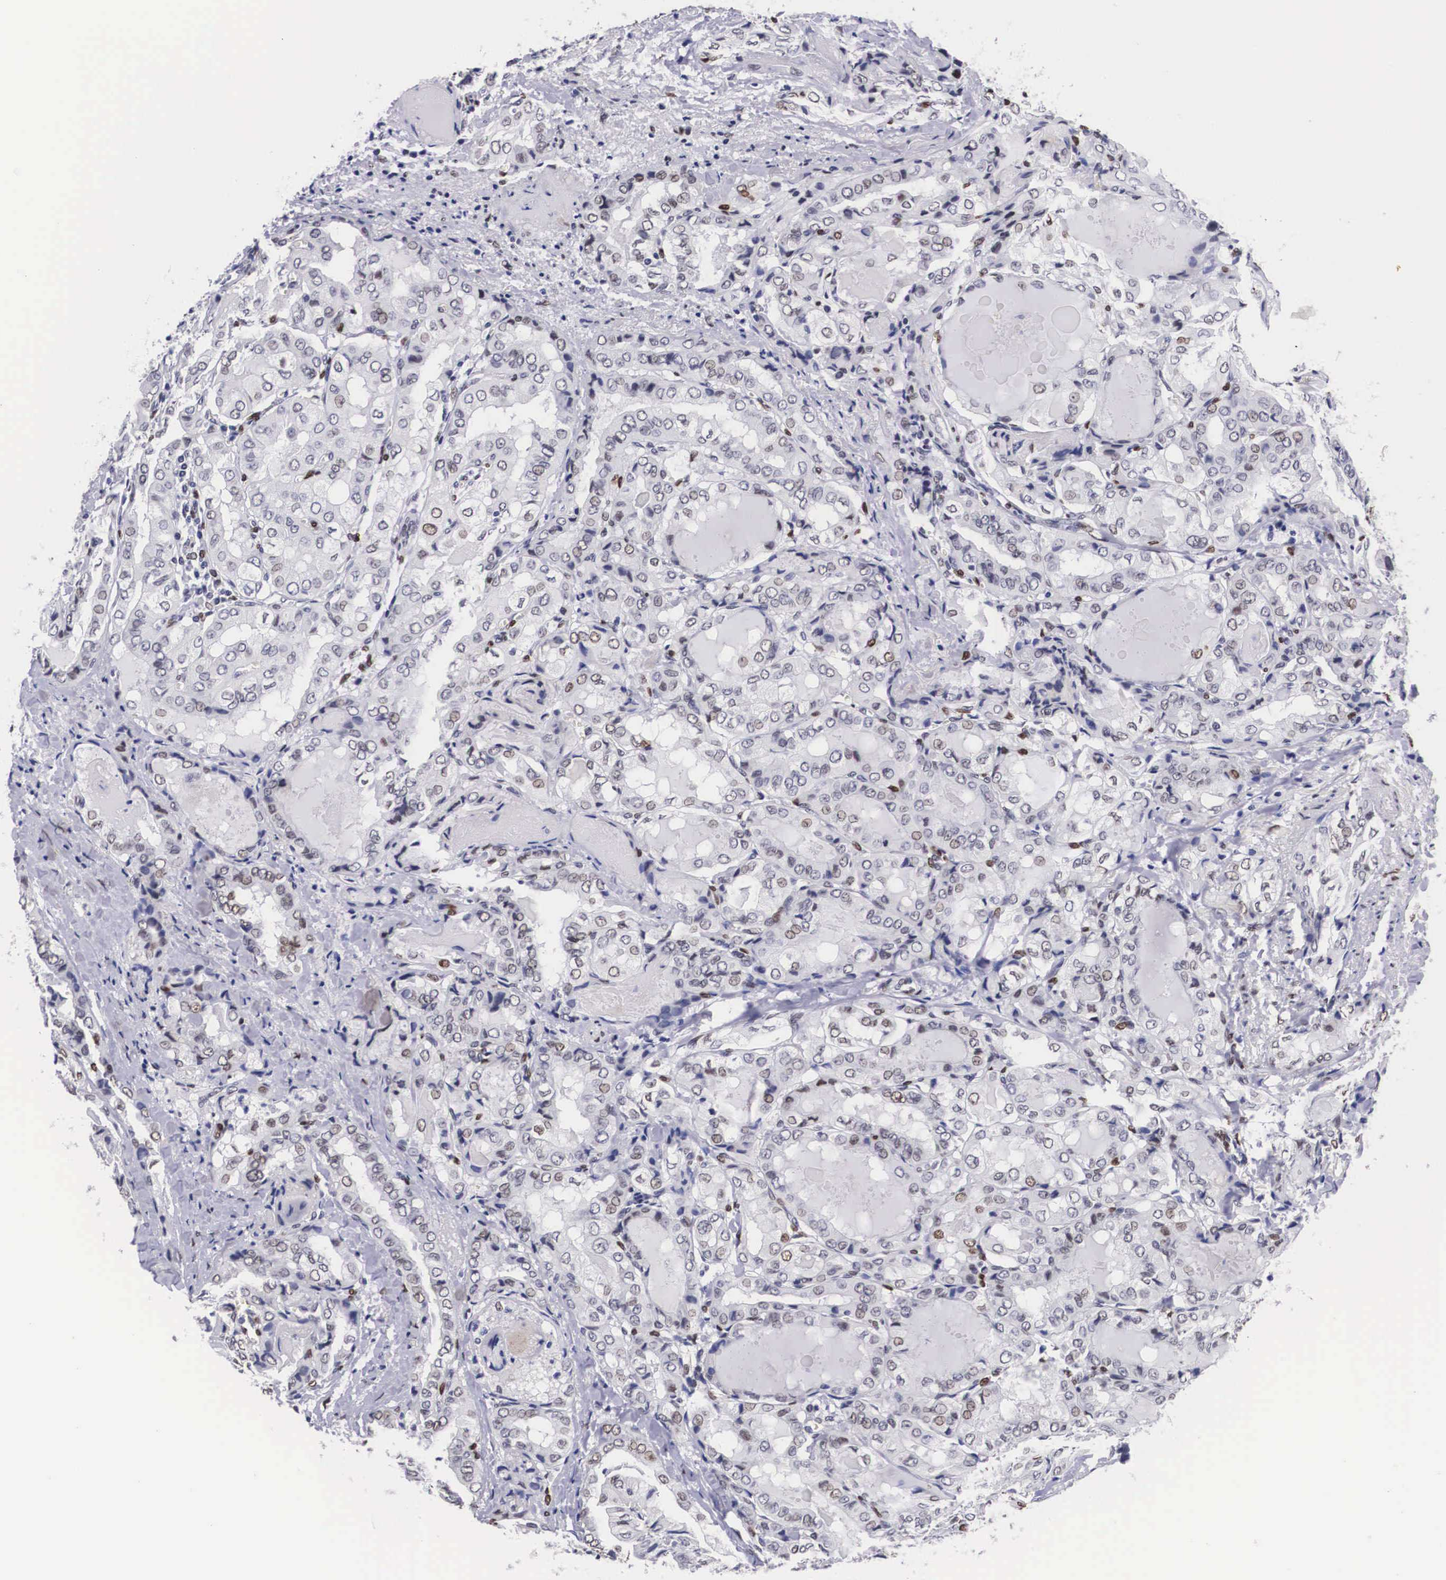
{"staining": {"intensity": "moderate", "quantity": "25%-75%", "location": "nuclear"}, "tissue": "thyroid cancer", "cell_type": "Tumor cells", "image_type": "cancer", "snomed": [{"axis": "morphology", "description": "Papillary adenocarcinoma, NOS"}, {"axis": "topography", "description": "Thyroid gland"}], "caption": "Thyroid cancer (papillary adenocarcinoma) stained with immunohistochemistry (IHC) reveals moderate nuclear positivity in about 25%-75% of tumor cells.", "gene": "KHDRBS3", "patient": {"sex": "female", "age": 71}}